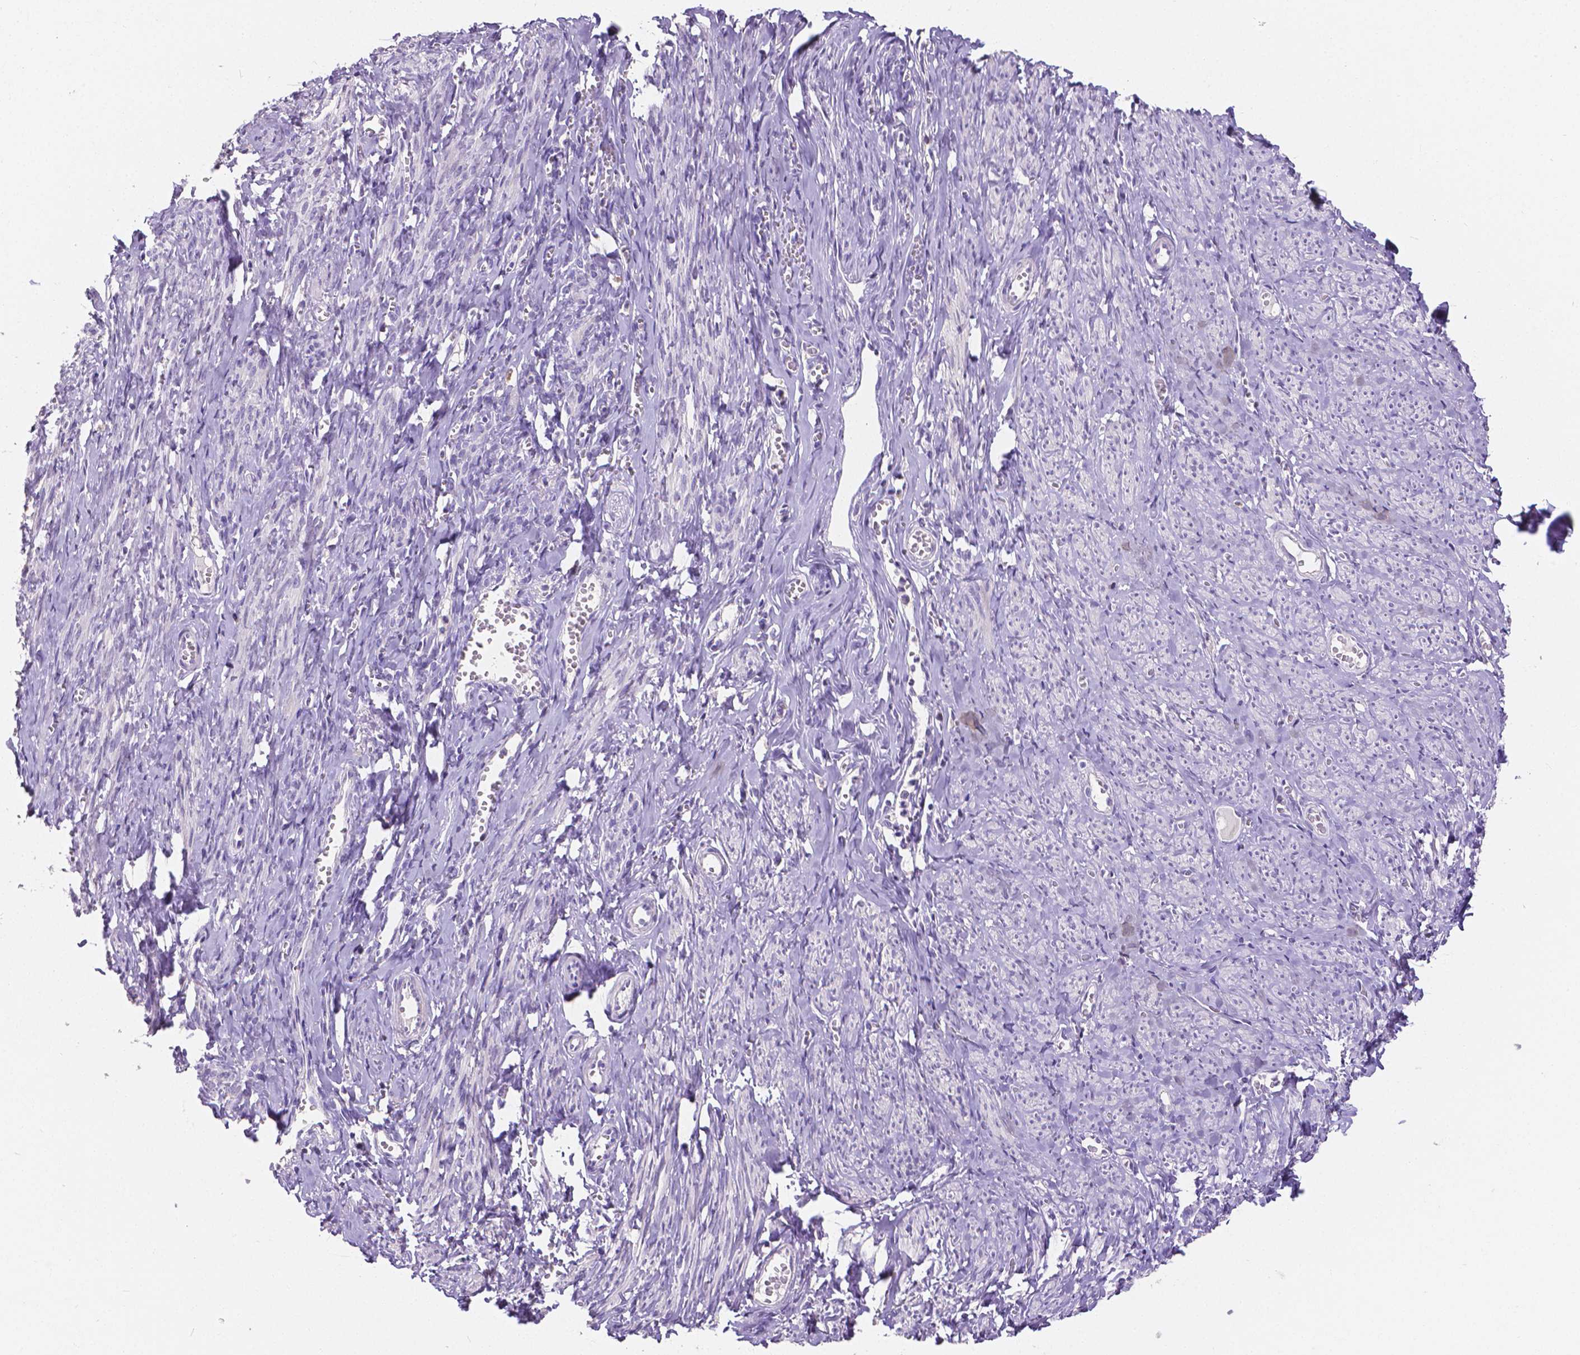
{"staining": {"intensity": "negative", "quantity": "none", "location": "none"}, "tissue": "smooth muscle", "cell_type": "Smooth muscle cells", "image_type": "normal", "snomed": [{"axis": "morphology", "description": "Normal tissue, NOS"}, {"axis": "topography", "description": "Smooth muscle"}], "caption": "Immunohistochemistry histopathology image of benign human smooth muscle stained for a protein (brown), which shows no positivity in smooth muscle cells.", "gene": "CD4", "patient": {"sex": "female", "age": 65}}